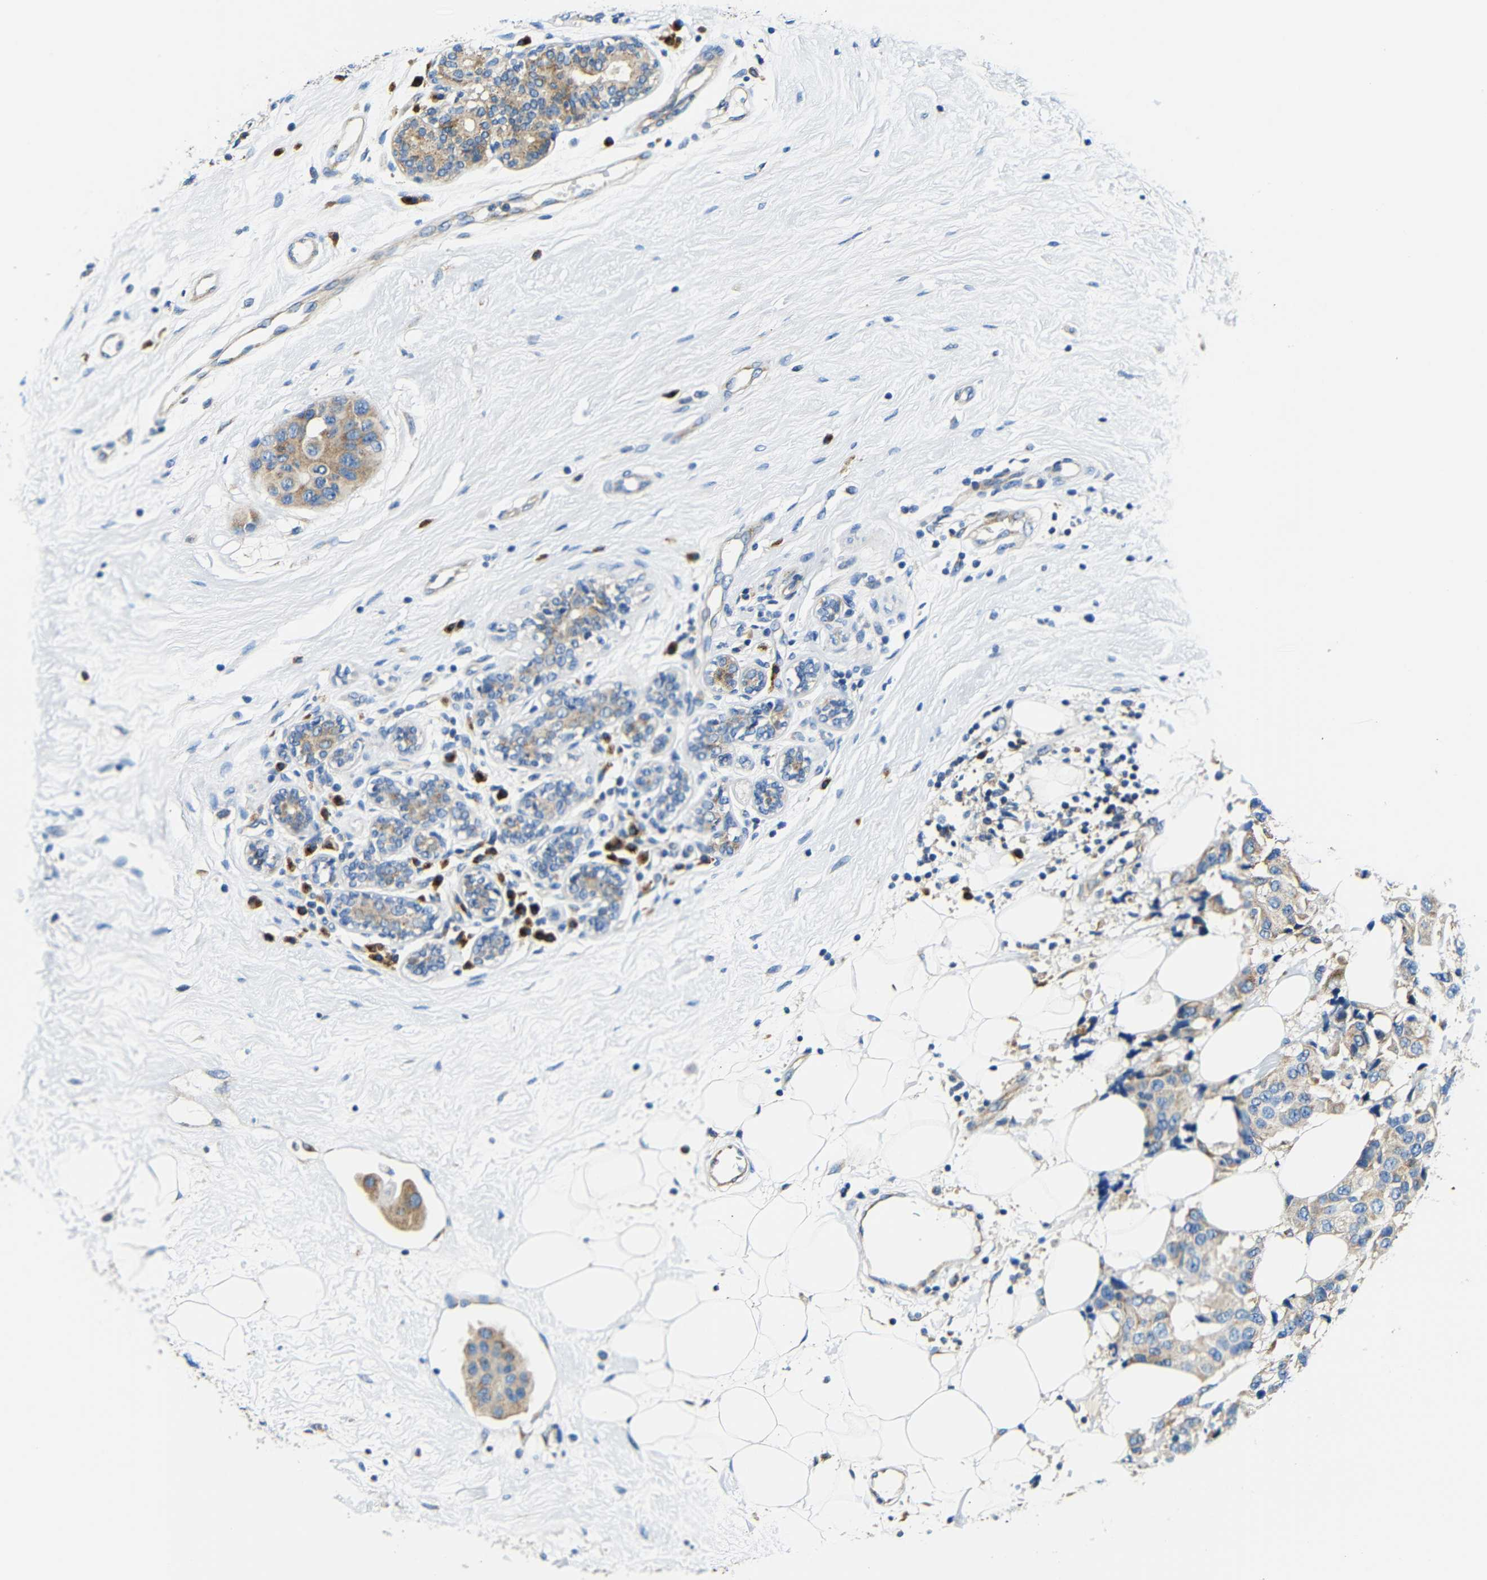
{"staining": {"intensity": "weak", "quantity": ">75%", "location": "cytoplasmic/membranous"}, "tissue": "breast cancer", "cell_type": "Tumor cells", "image_type": "cancer", "snomed": [{"axis": "morphology", "description": "Normal tissue, NOS"}, {"axis": "morphology", "description": "Duct carcinoma"}, {"axis": "topography", "description": "Breast"}], "caption": "A high-resolution photomicrograph shows immunohistochemistry staining of breast cancer (infiltrating ductal carcinoma), which demonstrates weak cytoplasmic/membranous positivity in about >75% of tumor cells. The staining is performed using DAB (3,3'-diaminobenzidine) brown chromogen to label protein expression. The nuclei are counter-stained blue using hematoxylin.", "gene": "USO1", "patient": {"sex": "female", "age": 39}}